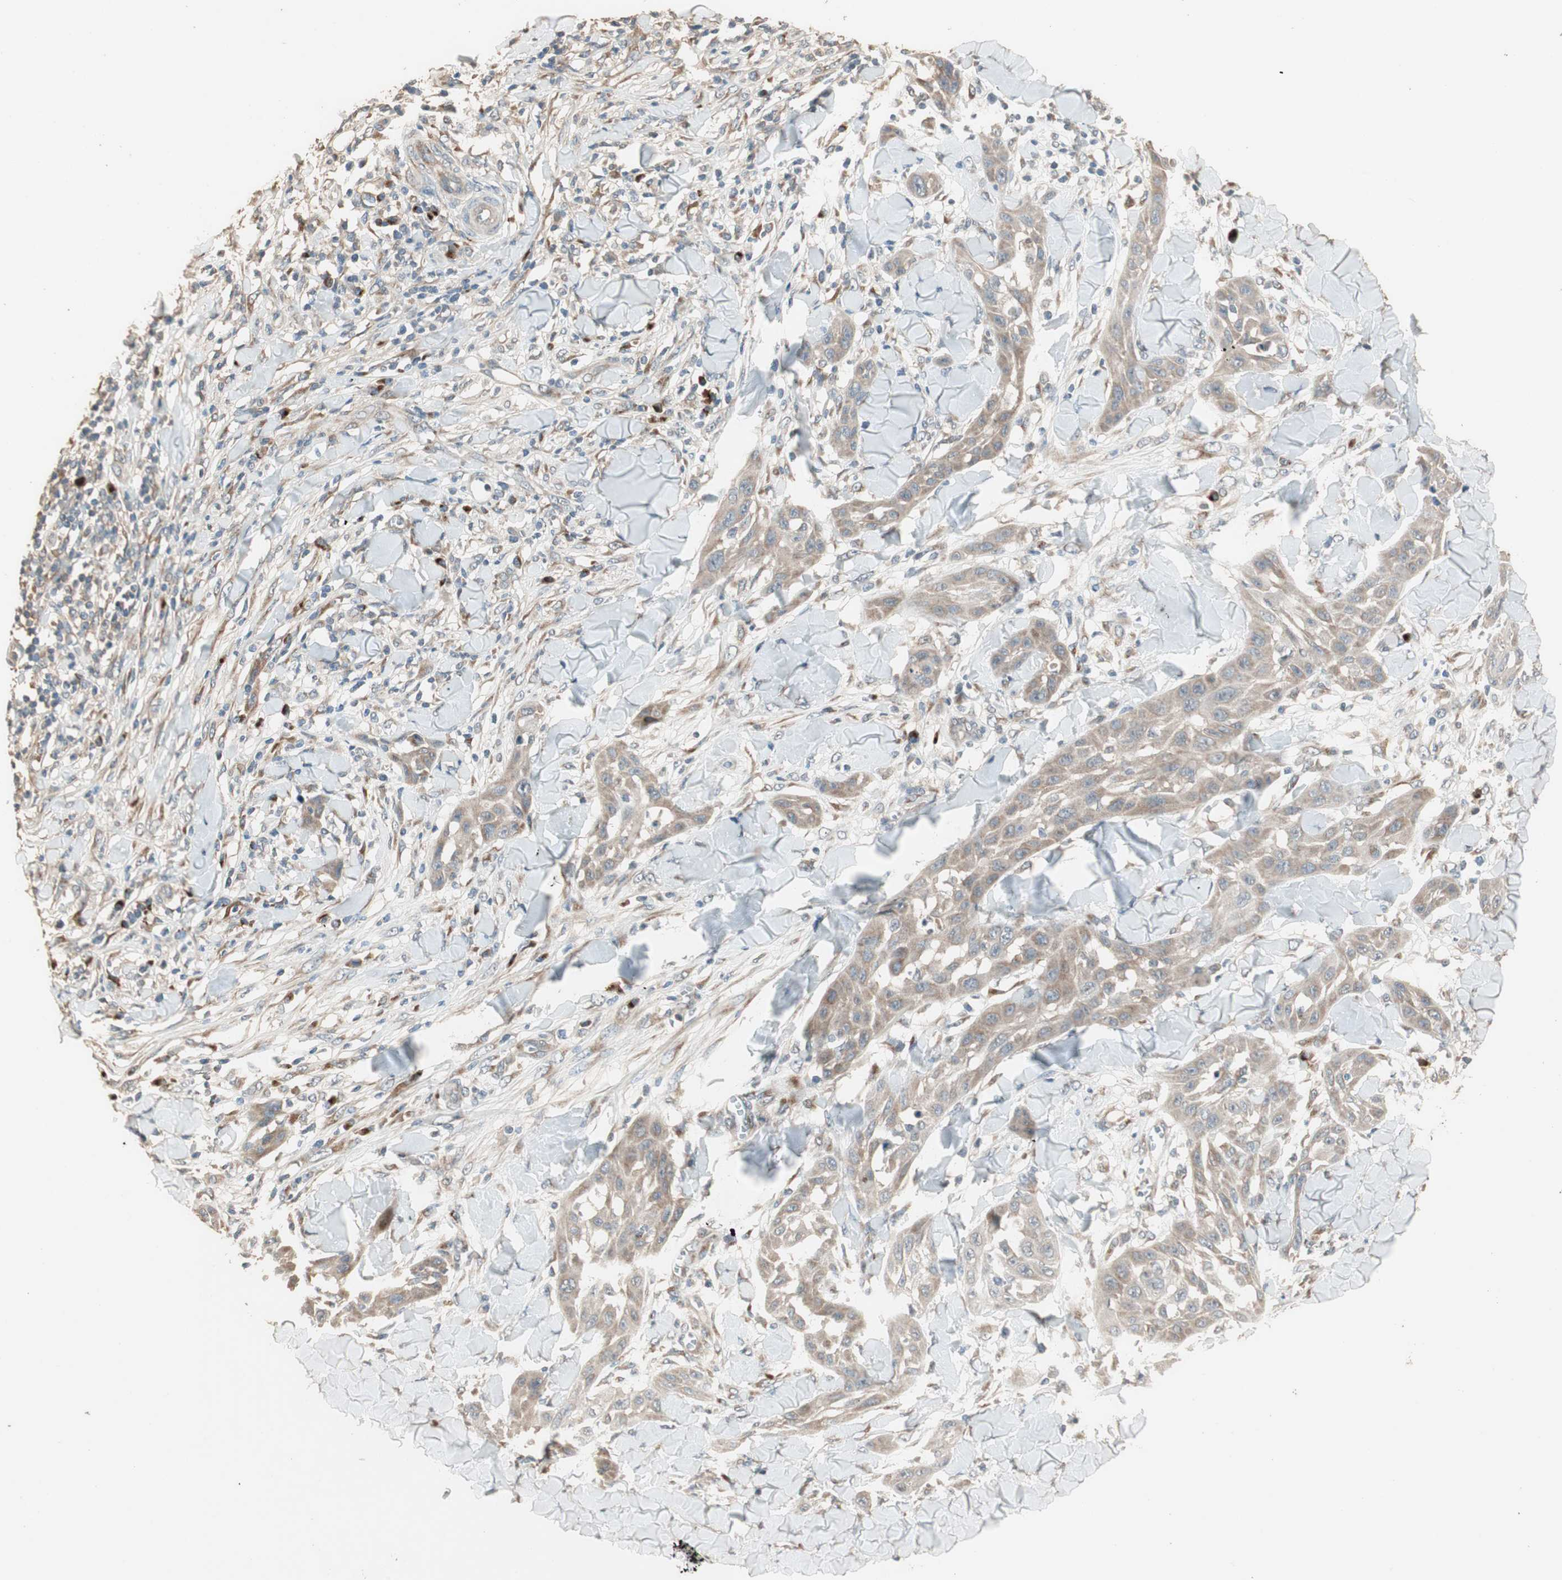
{"staining": {"intensity": "moderate", "quantity": ">75%", "location": "cytoplasmic/membranous"}, "tissue": "skin cancer", "cell_type": "Tumor cells", "image_type": "cancer", "snomed": [{"axis": "morphology", "description": "Squamous cell carcinoma, NOS"}, {"axis": "topography", "description": "Skin"}], "caption": "Immunohistochemistry micrograph of neoplastic tissue: human skin cancer (squamous cell carcinoma) stained using IHC demonstrates medium levels of moderate protein expression localized specifically in the cytoplasmic/membranous of tumor cells, appearing as a cytoplasmic/membranous brown color.", "gene": "RARRES1", "patient": {"sex": "male", "age": 24}}